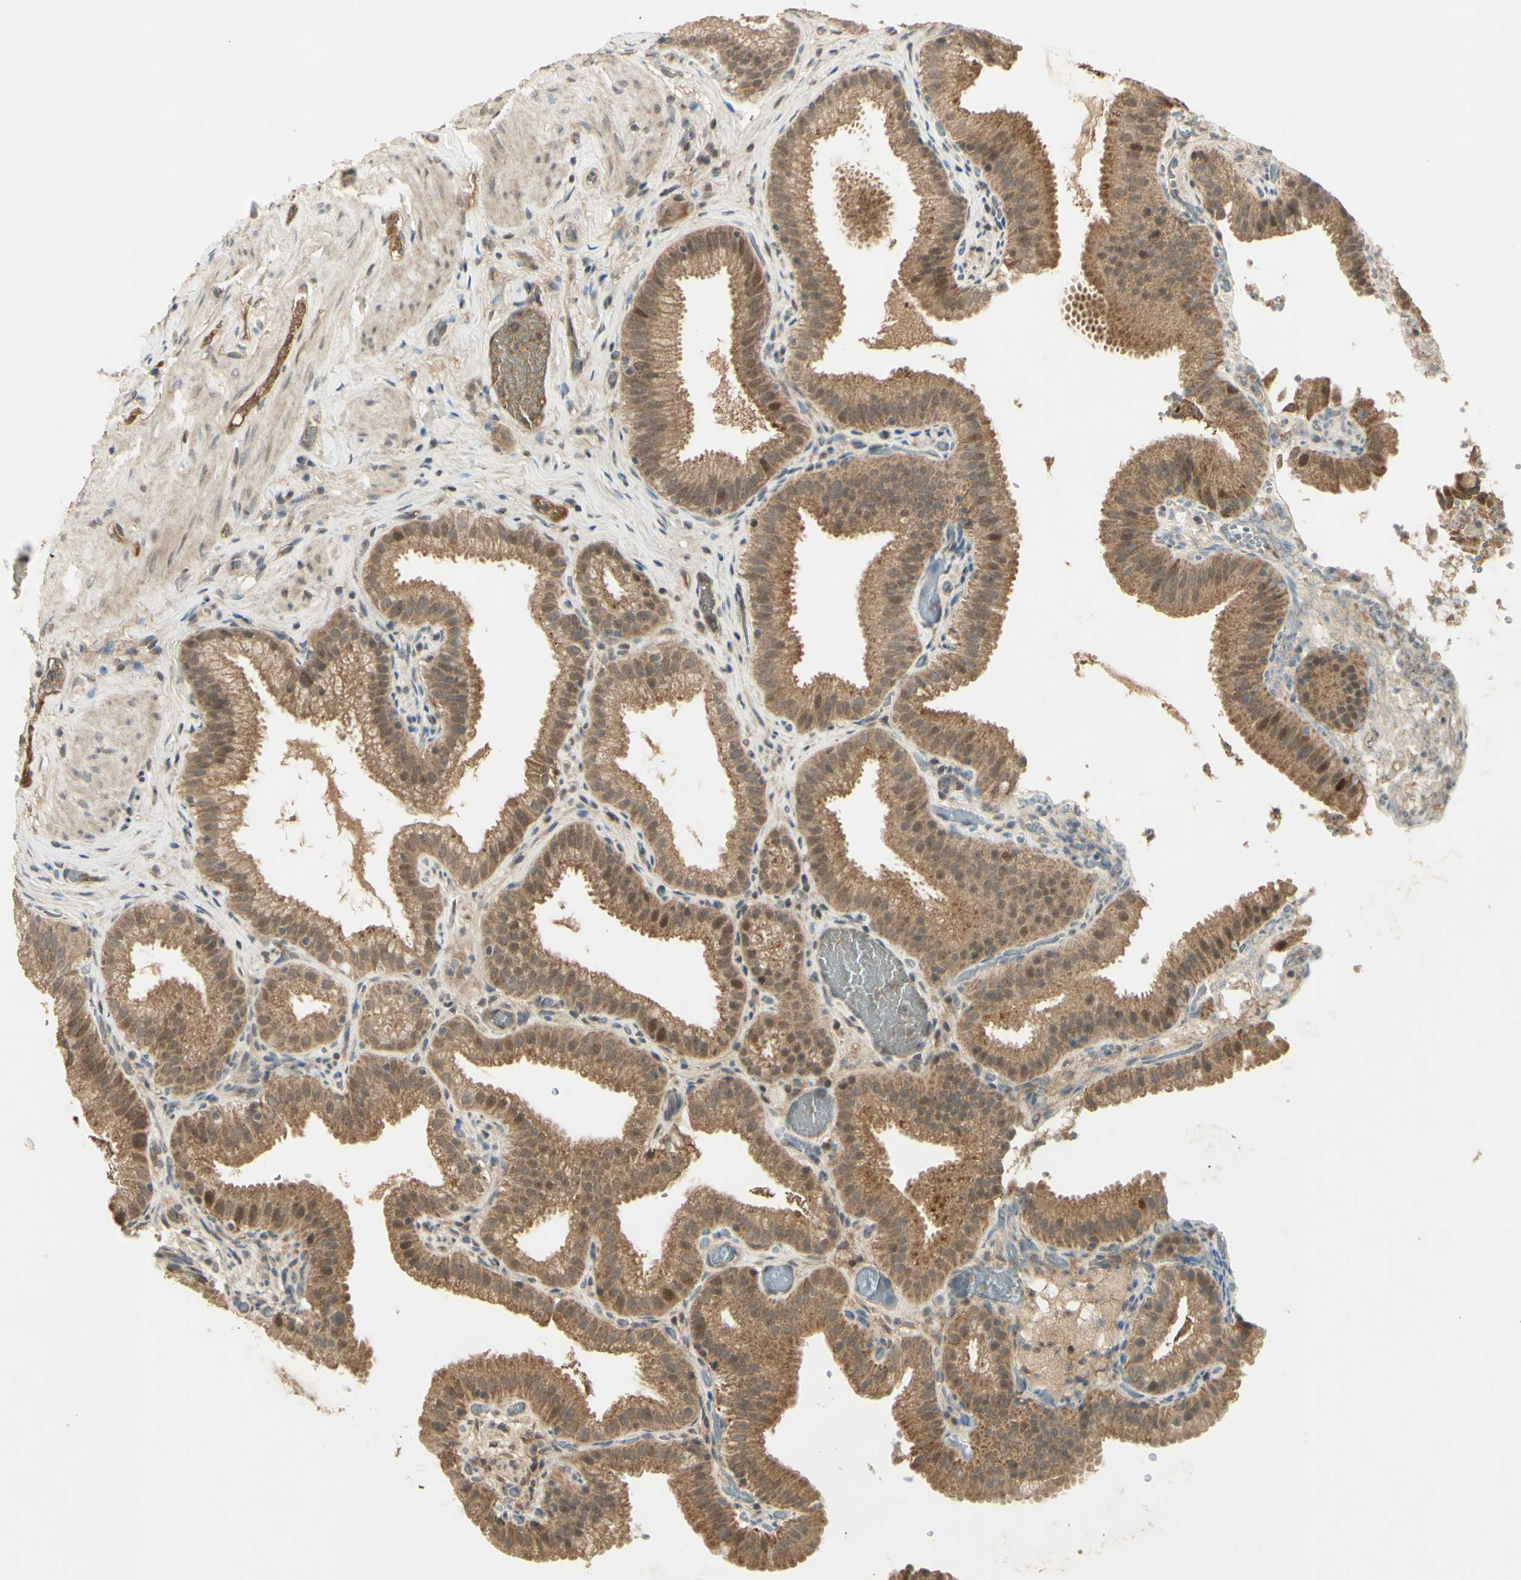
{"staining": {"intensity": "moderate", "quantity": ">75%", "location": "cytoplasmic/membranous"}, "tissue": "gallbladder", "cell_type": "Glandular cells", "image_type": "normal", "snomed": [{"axis": "morphology", "description": "Normal tissue, NOS"}, {"axis": "topography", "description": "Gallbladder"}], "caption": "A high-resolution image shows IHC staining of unremarkable gallbladder, which reveals moderate cytoplasmic/membranous expression in approximately >75% of glandular cells. (DAB IHC, brown staining for protein, blue staining for nuclei).", "gene": "RAD18", "patient": {"sex": "male", "age": 54}}